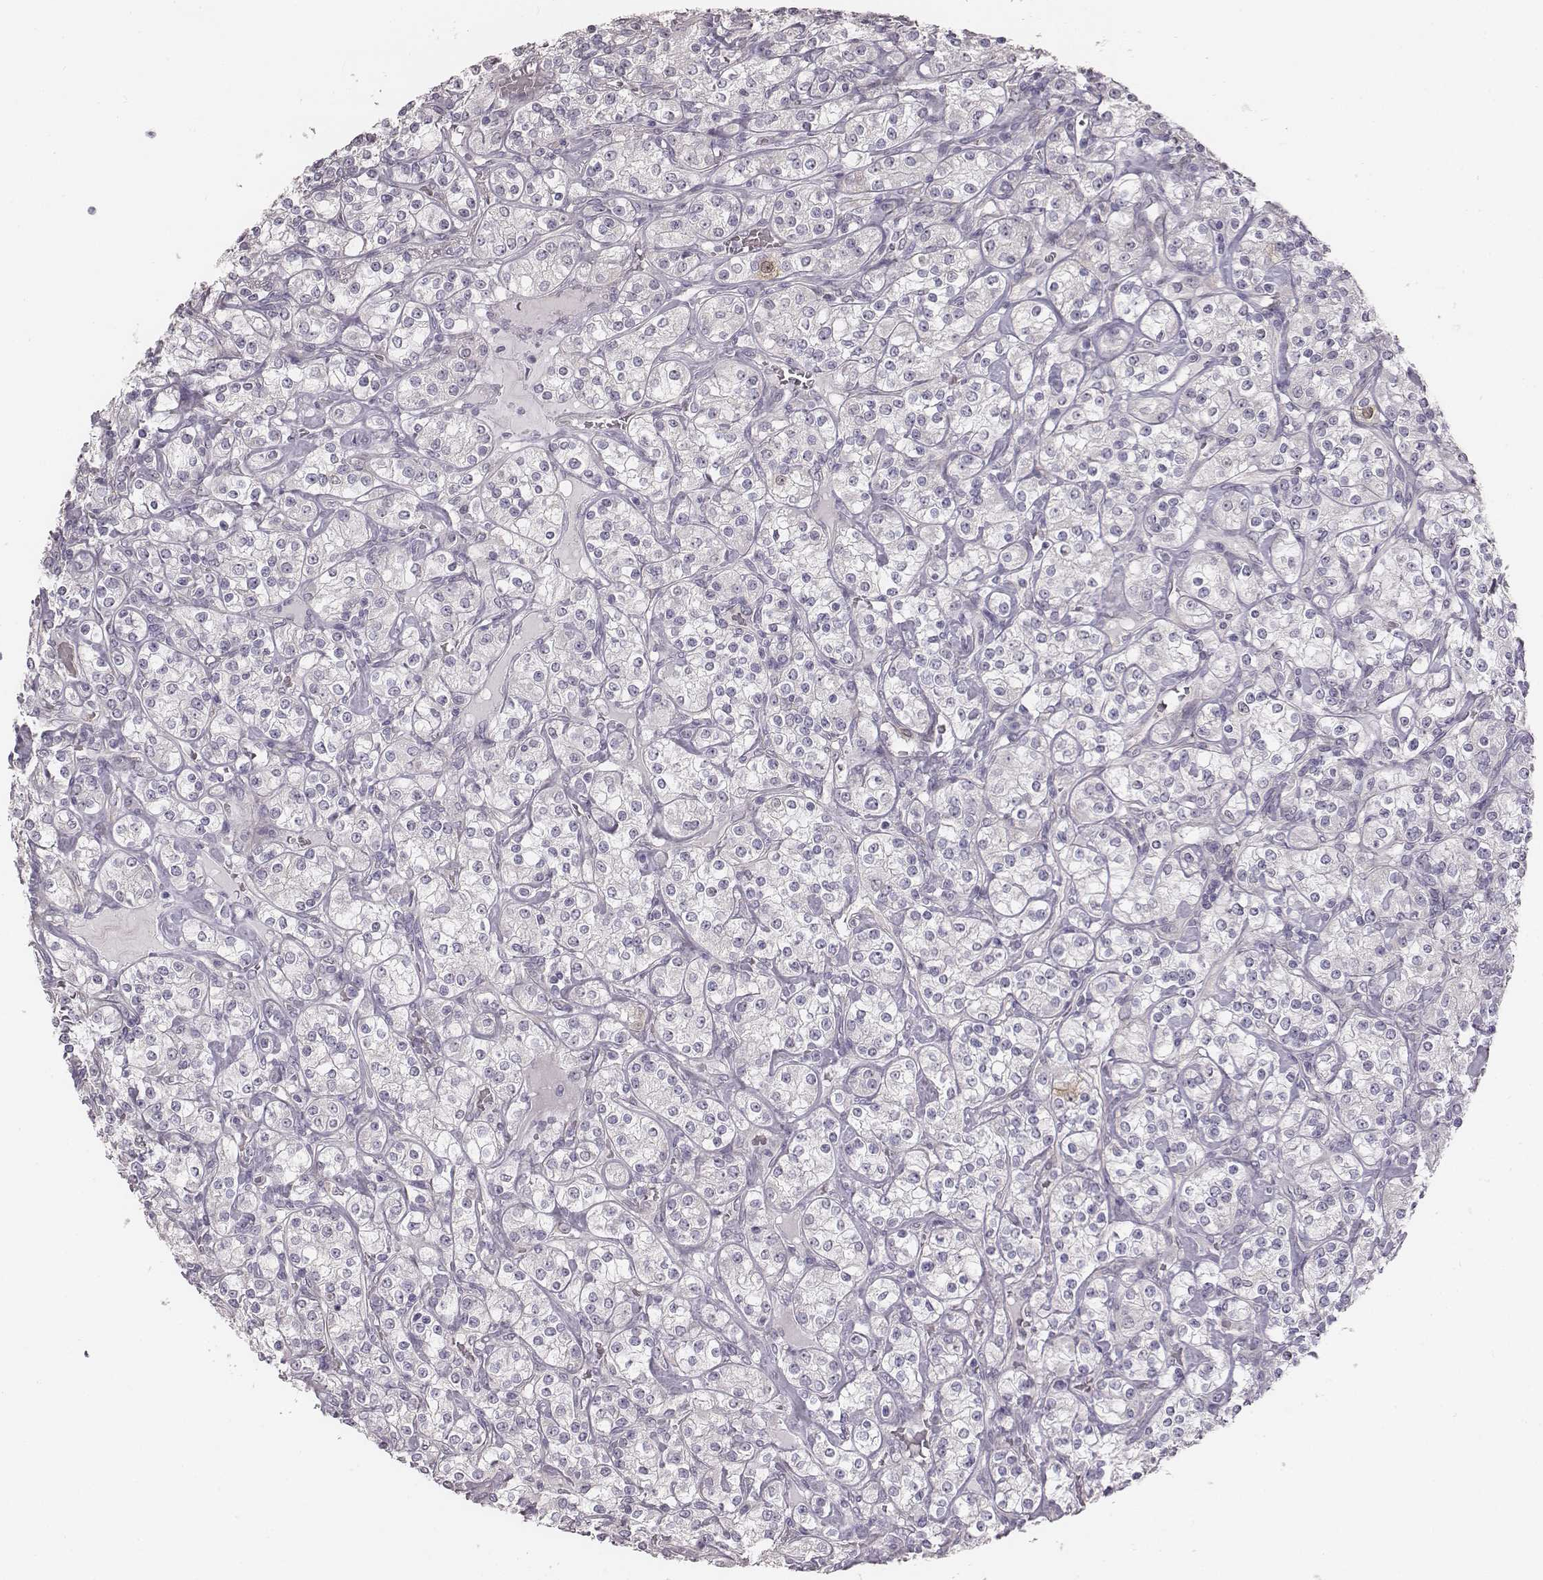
{"staining": {"intensity": "negative", "quantity": "none", "location": "none"}, "tissue": "renal cancer", "cell_type": "Tumor cells", "image_type": "cancer", "snomed": [{"axis": "morphology", "description": "Adenocarcinoma, NOS"}, {"axis": "topography", "description": "Kidney"}], "caption": "Immunohistochemistry (IHC) histopathology image of neoplastic tissue: renal cancer (adenocarcinoma) stained with DAB (3,3'-diaminobenzidine) exhibits no significant protein expression in tumor cells.", "gene": "PBK", "patient": {"sex": "male", "age": 77}}